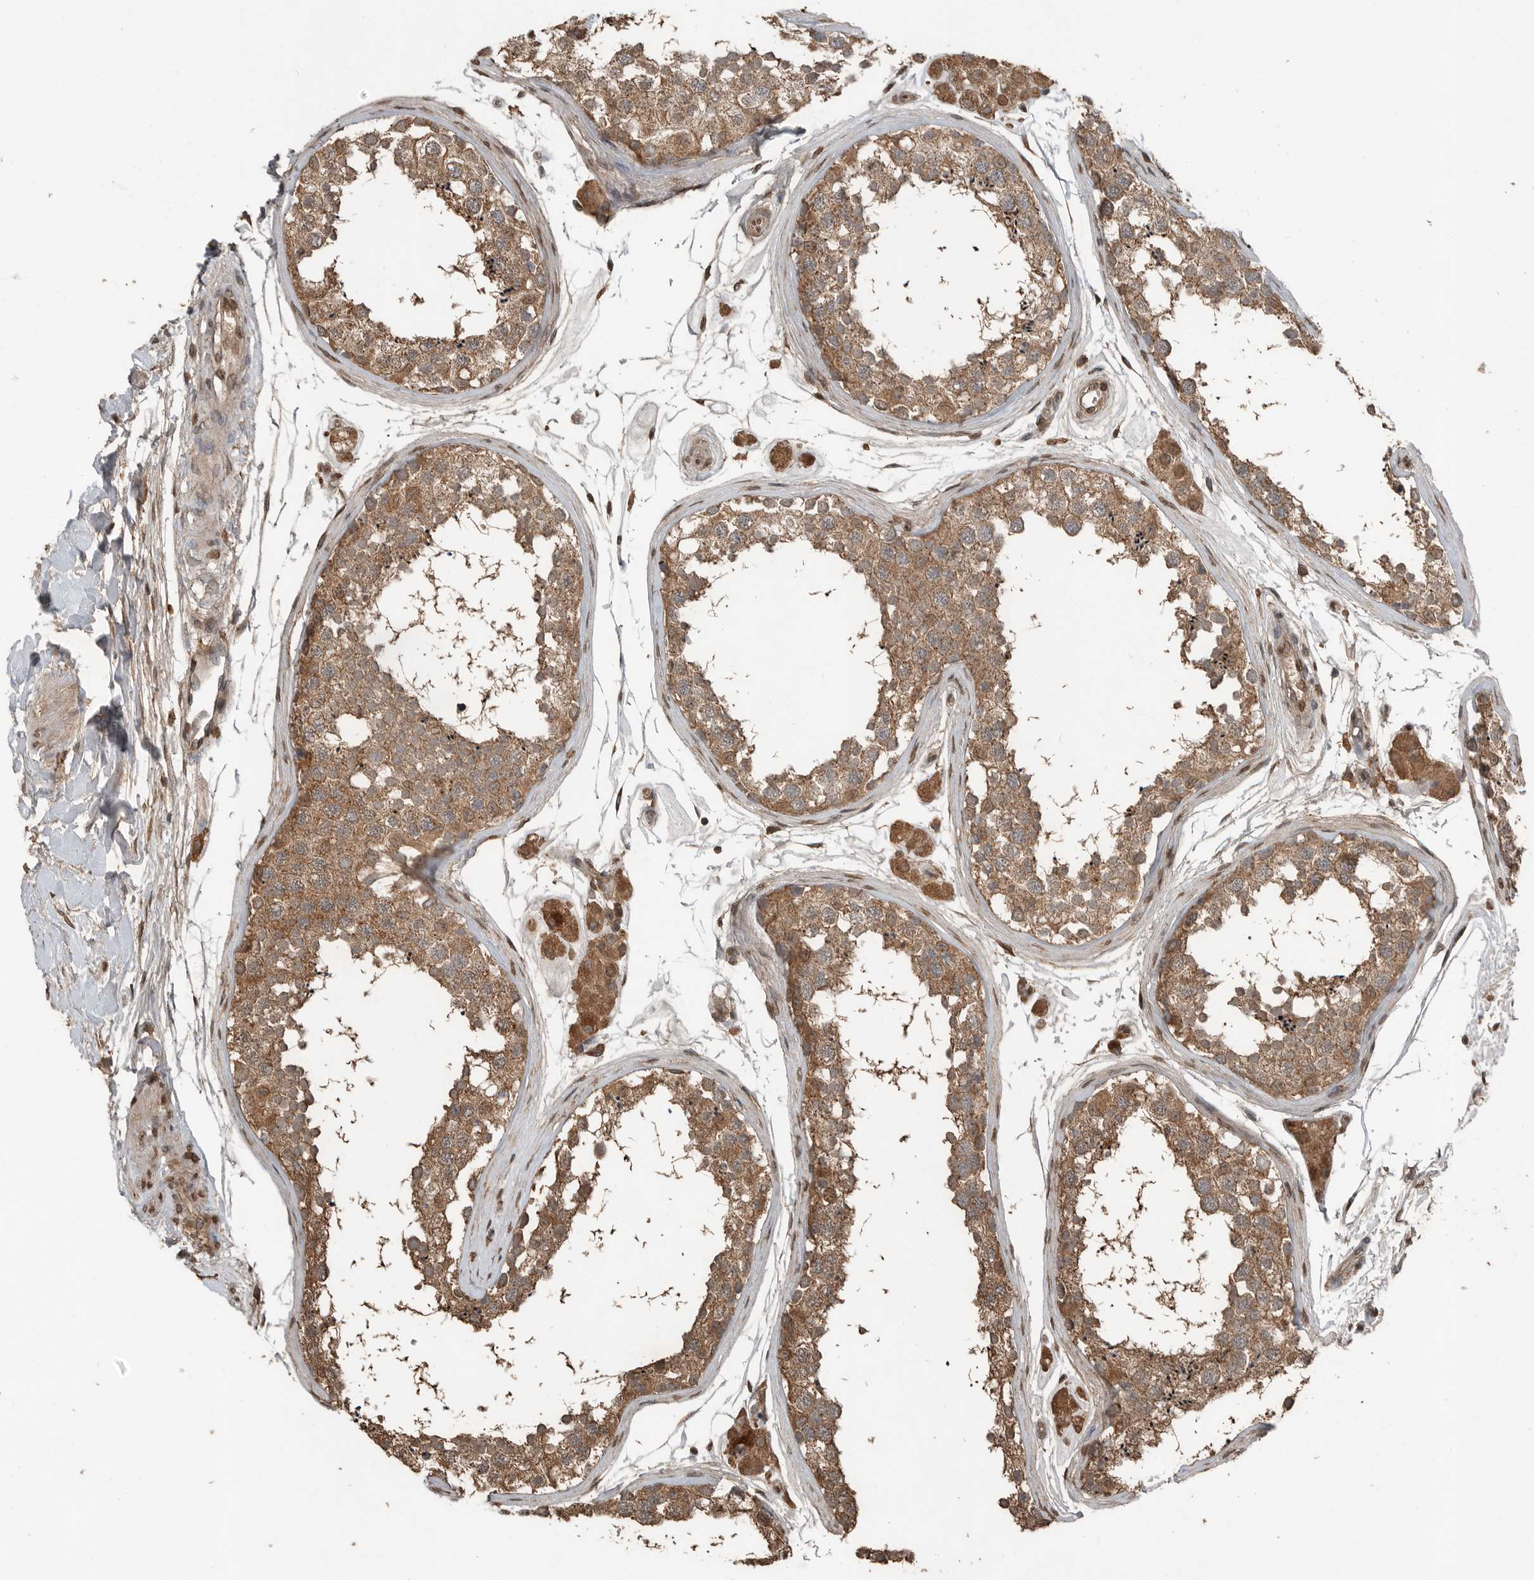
{"staining": {"intensity": "moderate", "quantity": ">75%", "location": "cytoplasmic/membranous"}, "tissue": "testis", "cell_type": "Cells in seminiferous ducts", "image_type": "normal", "snomed": [{"axis": "morphology", "description": "Normal tissue, NOS"}, {"axis": "topography", "description": "Testis"}], "caption": "Protein expression analysis of benign testis demonstrates moderate cytoplasmic/membranous positivity in about >75% of cells in seminiferous ducts.", "gene": "BLZF1", "patient": {"sex": "male", "age": 56}}